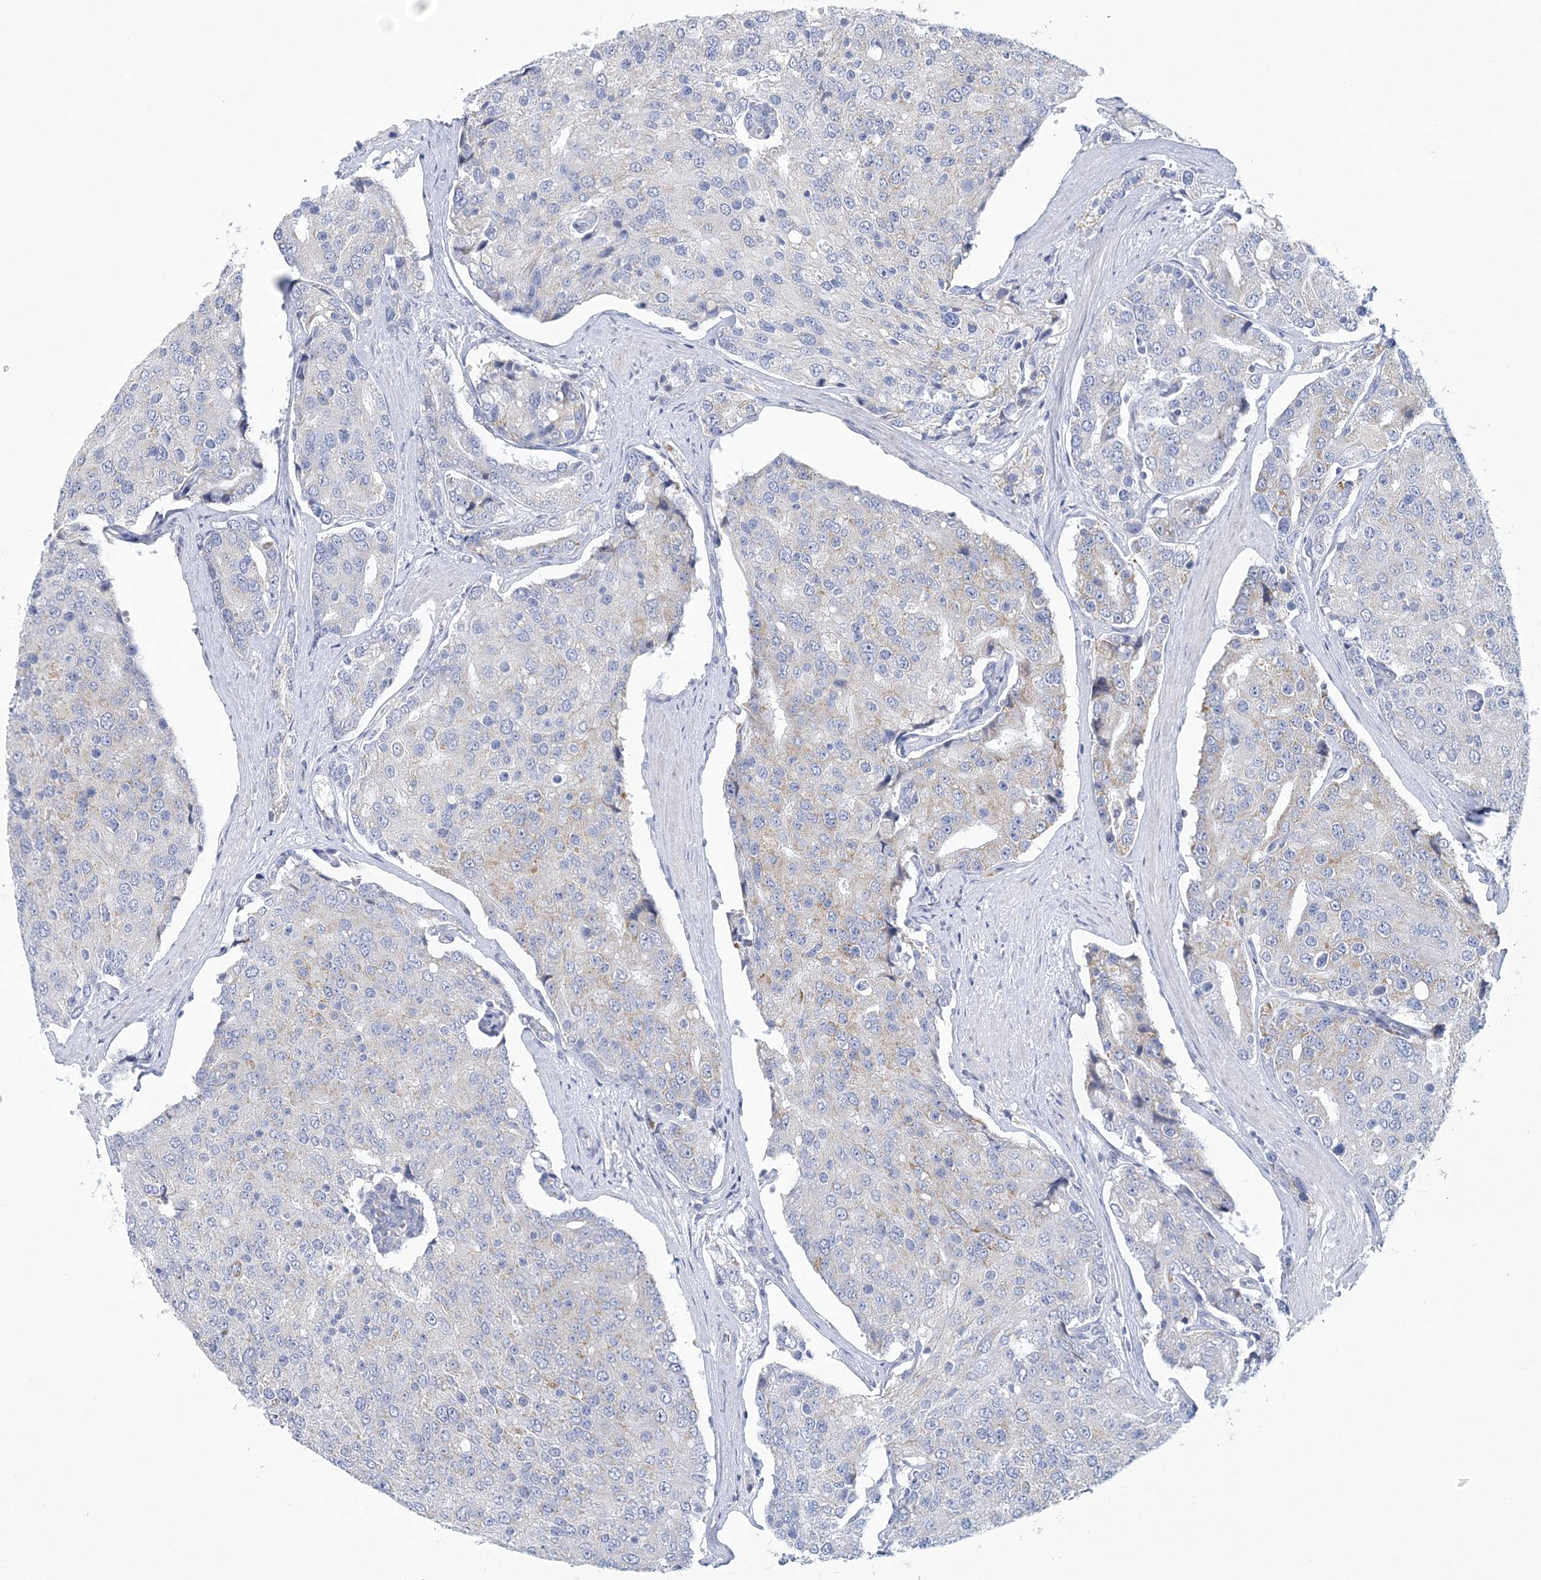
{"staining": {"intensity": "negative", "quantity": "none", "location": "none"}, "tissue": "prostate cancer", "cell_type": "Tumor cells", "image_type": "cancer", "snomed": [{"axis": "morphology", "description": "Adenocarcinoma, High grade"}, {"axis": "topography", "description": "Prostate"}], "caption": "Photomicrograph shows no significant protein positivity in tumor cells of prostate cancer (adenocarcinoma (high-grade)).", "gene": "NIPAL1", "patient": {"sex": "male", "age": 50}}